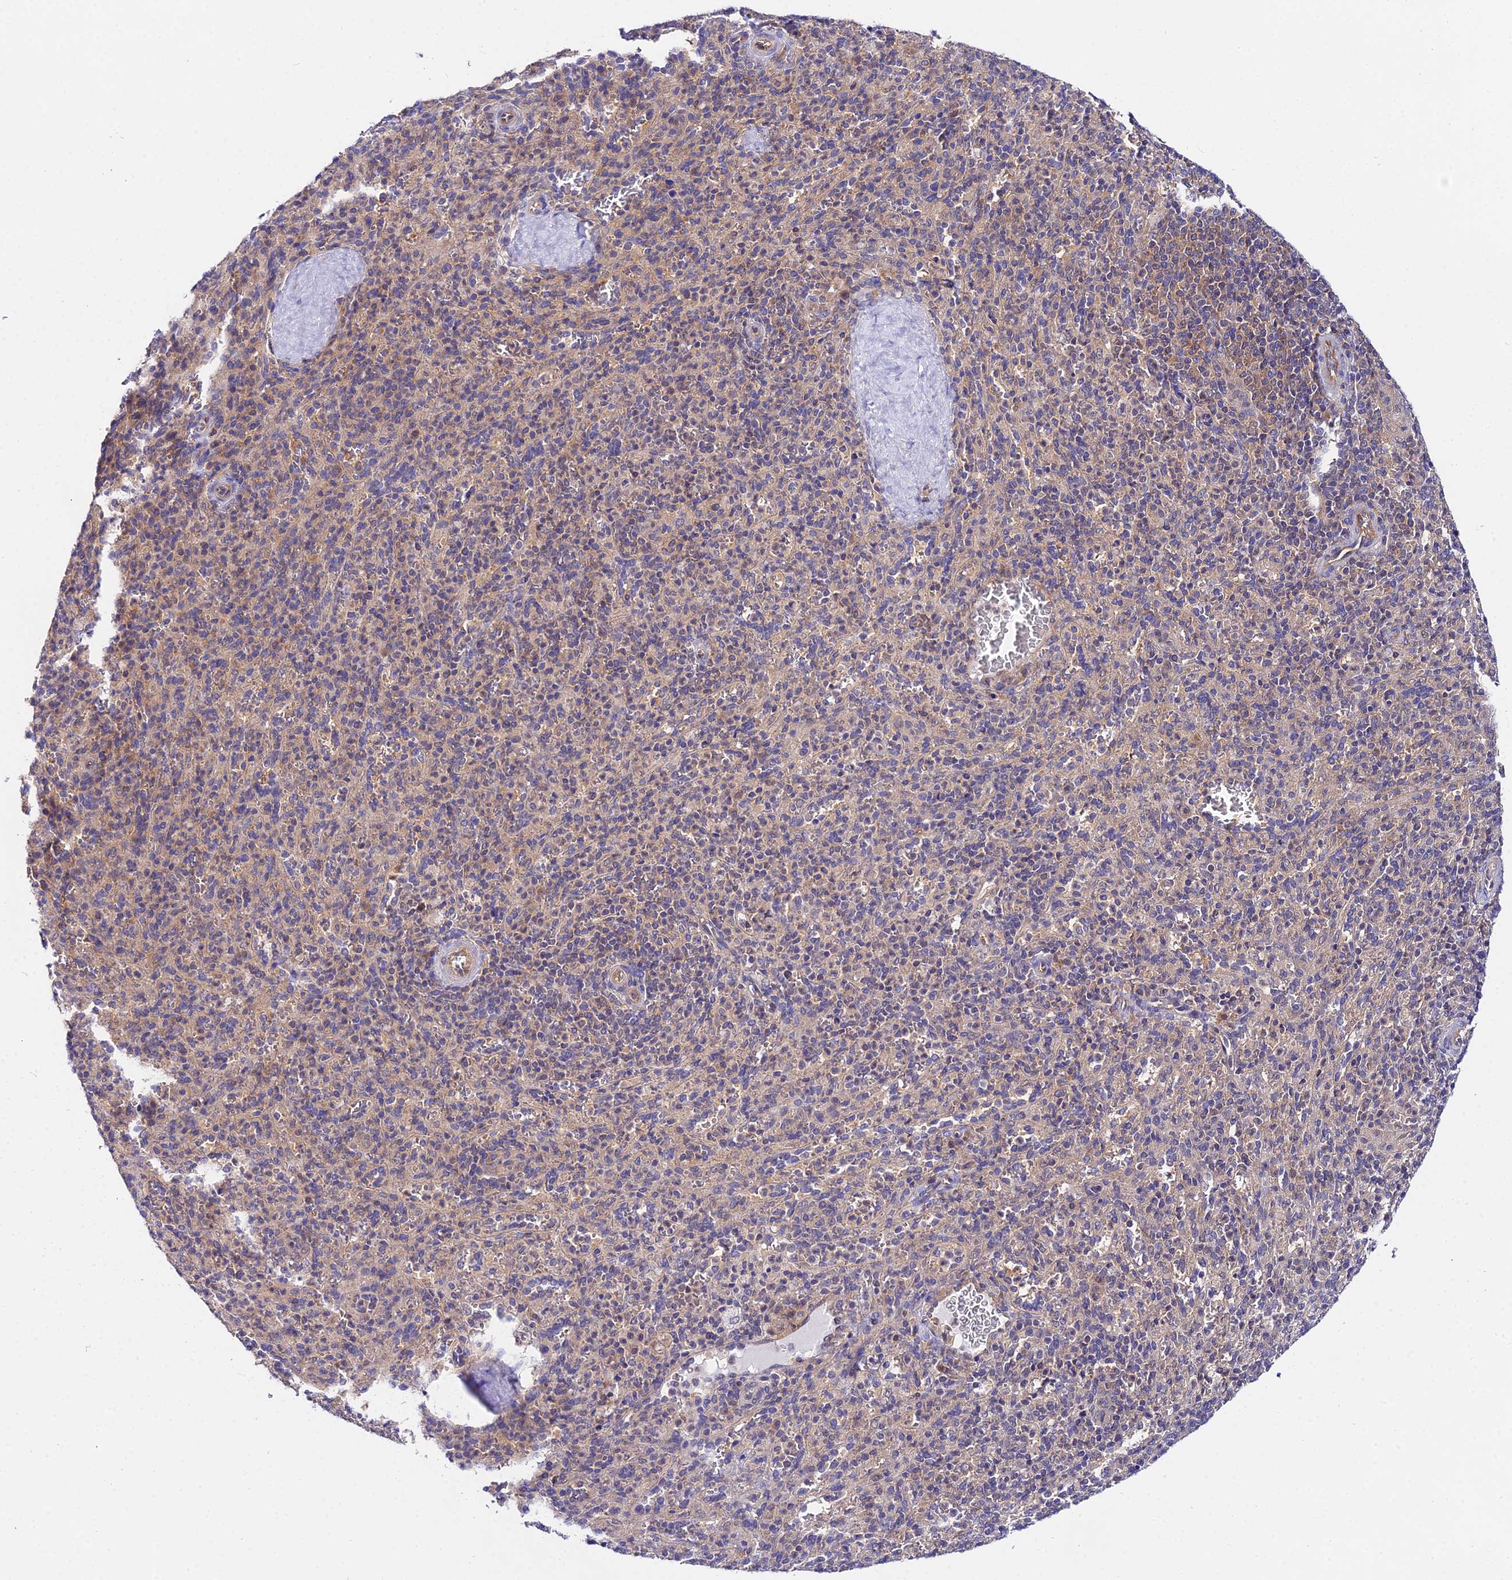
{"staining": {"intensity": "negative", "quantity": "none", "location": "none"}, "tissue": "spleen", "cell_type": "Cells in red pulp", "image_type": "normal", "snomed": [{"axis": "morphology", "description": "Normal tissue, NOS"}, {"axis": "topography", "description": "Spleen"}], "caption": "This is a histopathology image of IHC staining of unremarkable spleen, which shows no staining in cells in red pulp.", "gene": "PPP2R2A", "patient": {"sex": "male", "age": 36}}